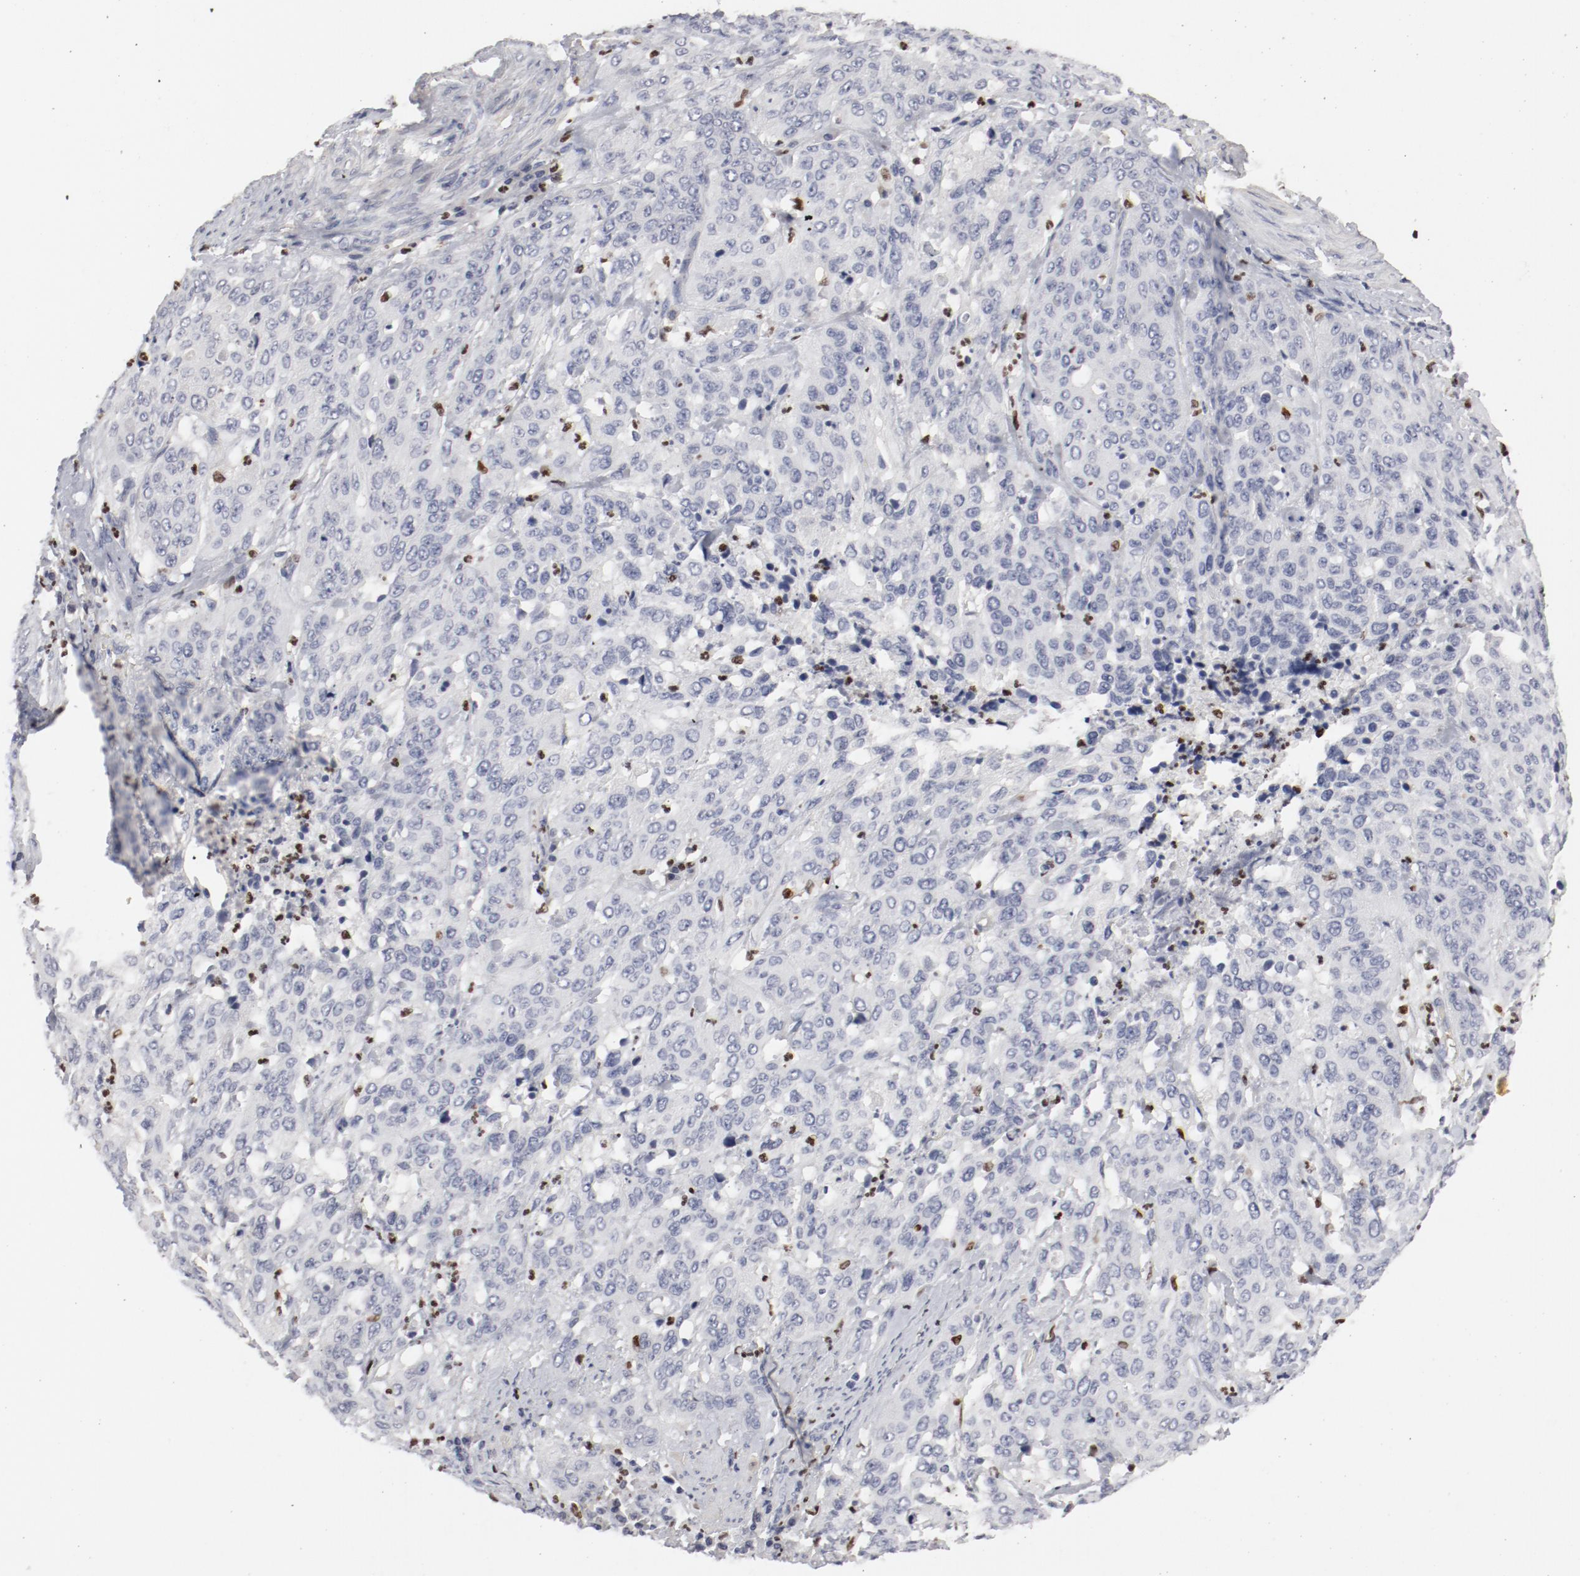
{"staining": {"intensity": "negative", "quantity": "none", "location": "none"}, "tissue": "cervical cancer", "cell_type": "Tumor cells", "image_type": "cancer", "snomed": [{"axis": "morphology", "description": "Squamous cell carcinoma, NOS"}, {"axis": "topography", "description": "Cervix"}], "caption": "This is an immunohistochemistry photomicrograph of human cervical squamous cell carcinoma. There is no positivity in tumor cells.", "gene": "SPI1", "patient": {"sex": "female", "age": 41}}